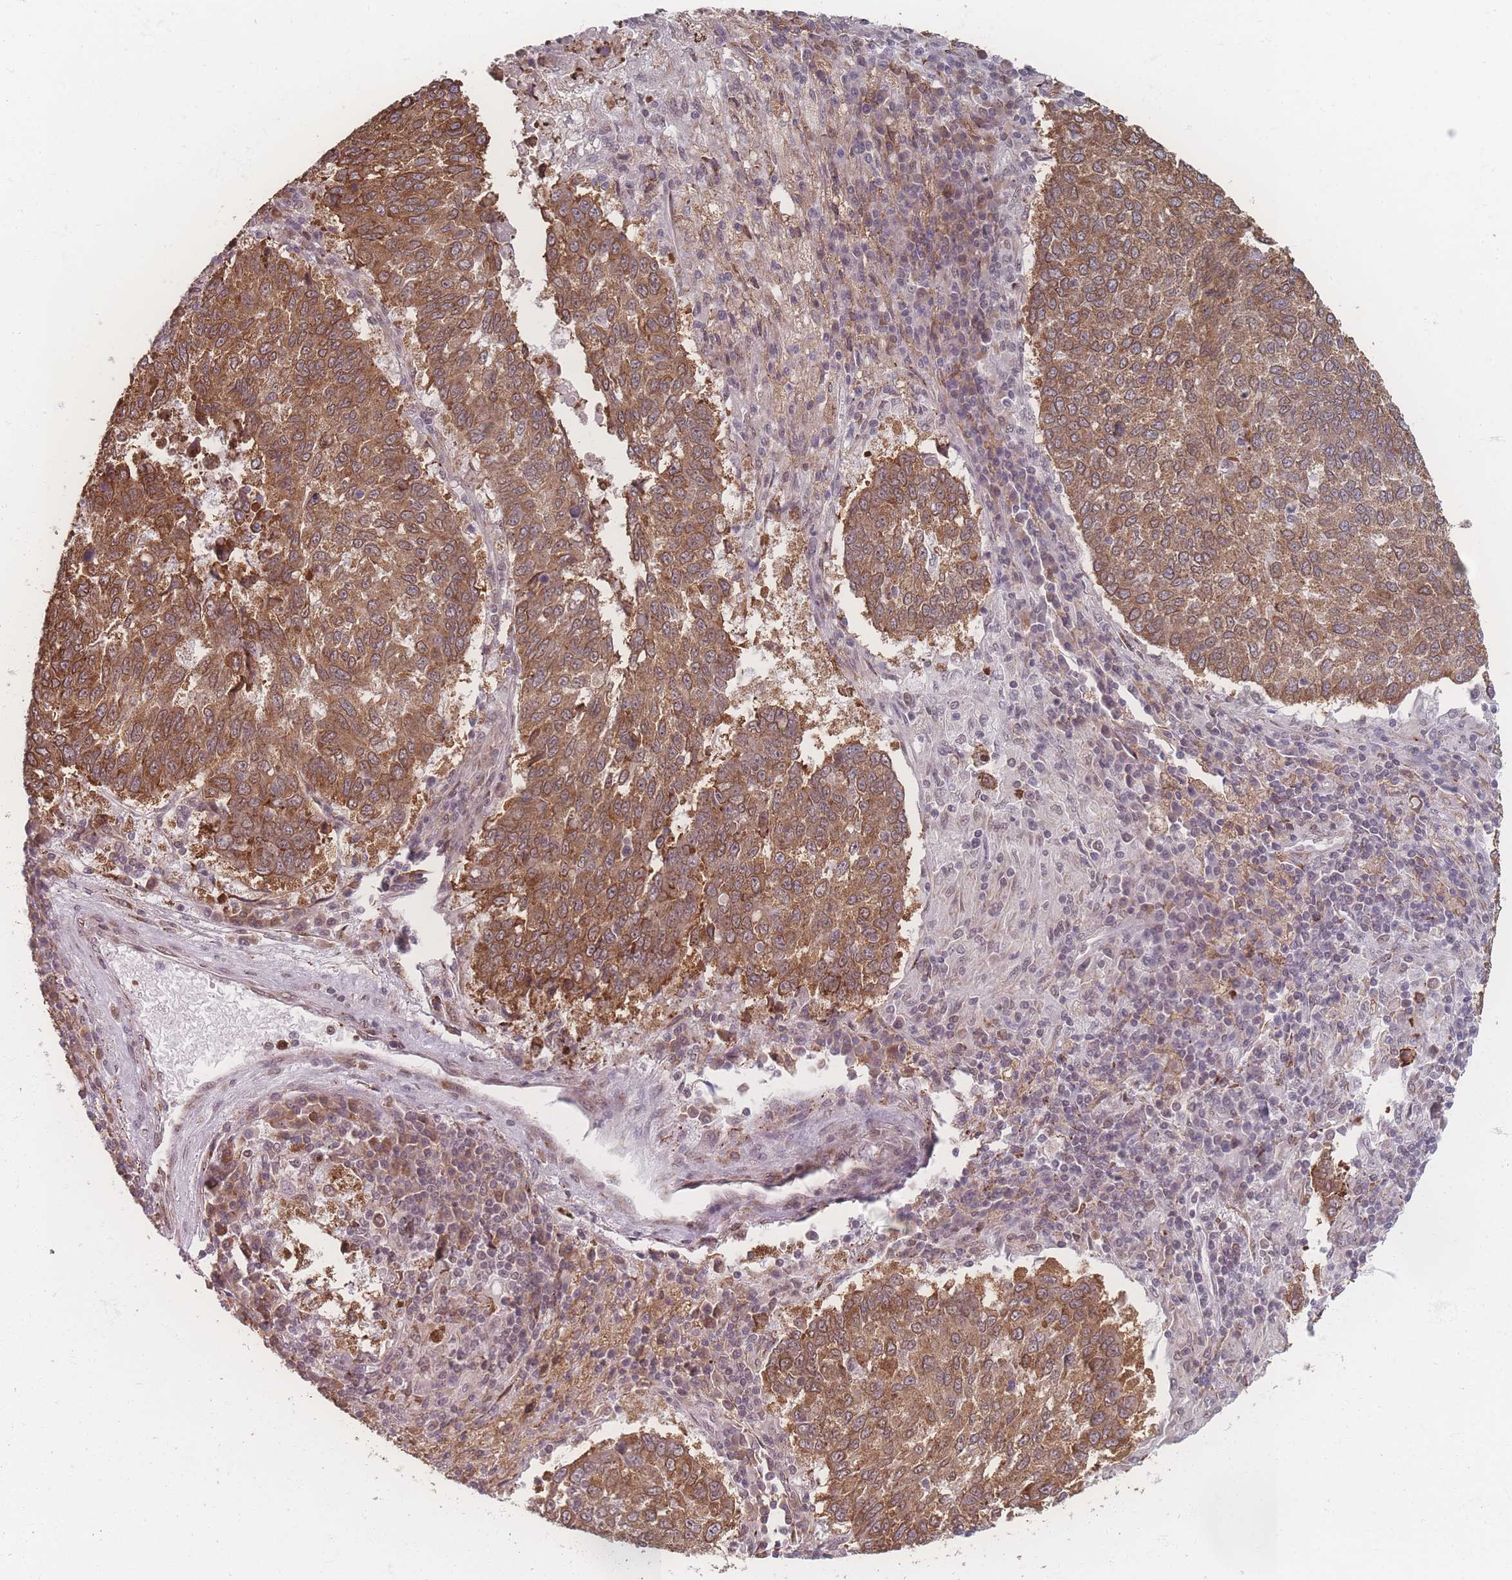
{"staining": {"intensity": "moderate", "quantity": ">75%", "location": "cytoplasmic/membranous"}, "tissue": "lung cancer", "cell_type": "Tumor cells", "image_type": "cancer", "snomed": [{"axis": "morphology", "description": "Squamous cell carcinoma, NOS"}, {"axis": "topography", "description": "Lung"}], "caption": "Brown immunohistochemical staining in lung squamous cell carcinoma displays moderate cytoplasmic/membranous staining in approximately >75% of tumor cells.", "gene": "ZC3H13", "patient": {"sex": "male", "age": 73}}